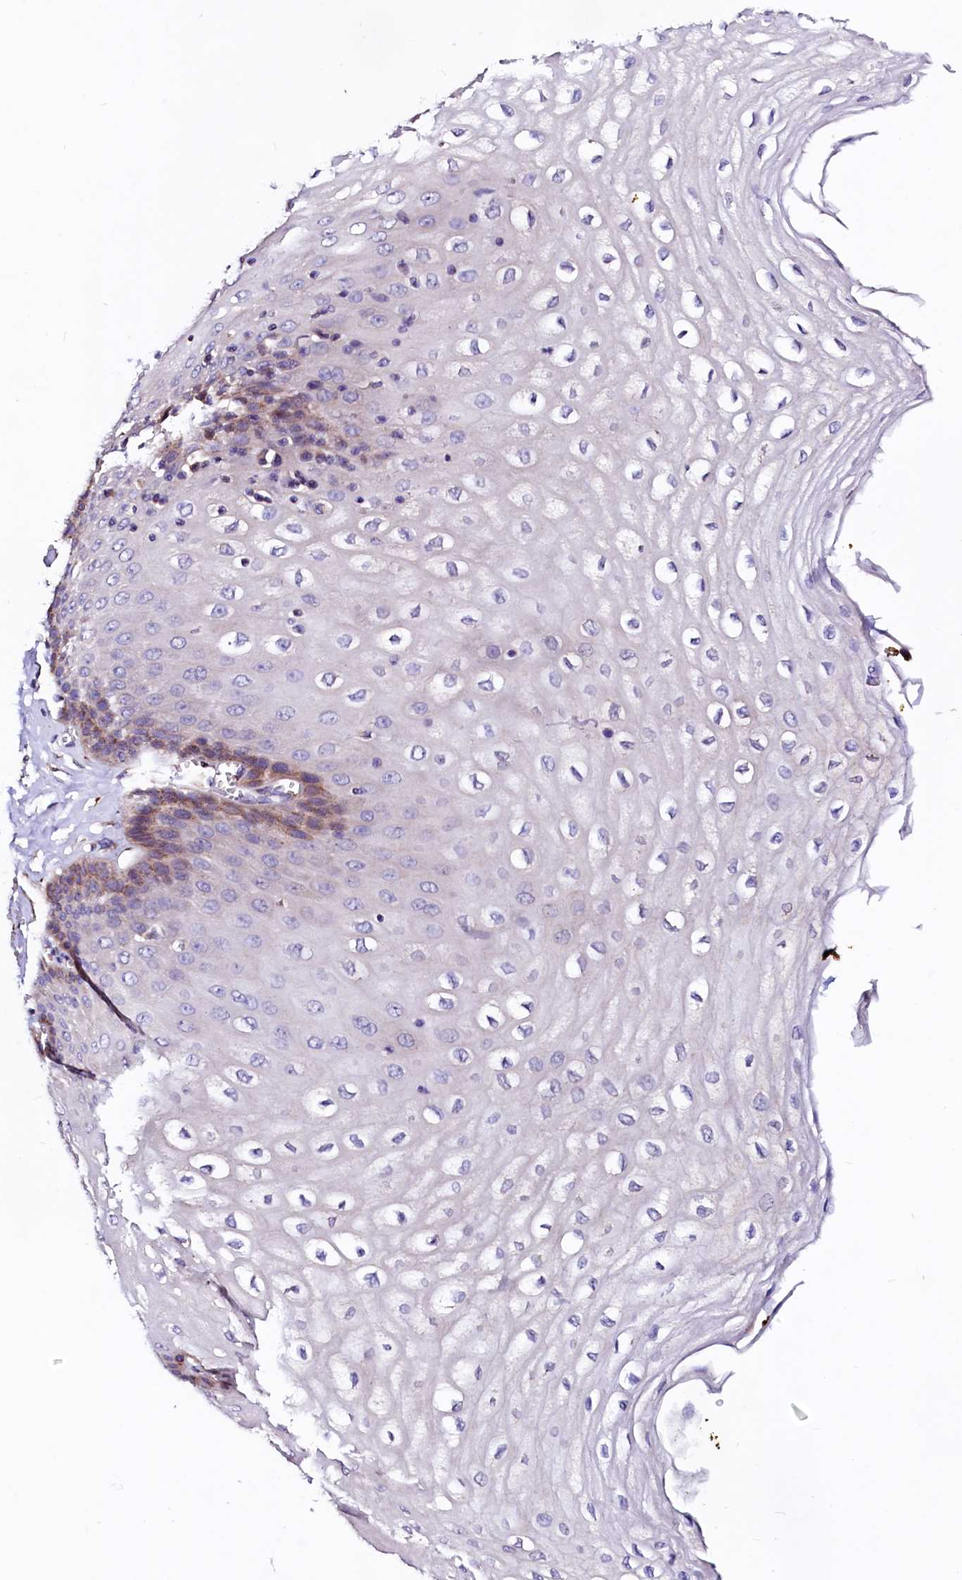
{"staining": {"intensity": "moderate", "quantity": "<25%", "location": "cytoplasmic/membranous"}, "tissue": "esophagus", "cell_type": "Squamous epithelial cells", "image_type": "normal", "snomed": [{"axis": "morphology", "description": "Normal tissue, NOS"}, {"axis": "topography", "description": "Esophagus"}], "caption": "A micrograph of esophagus stained for a protein reveals moderate cytoplasmic/membranous brown staining in squamous epithelial cells. The staining is performed using DAB brown chromogen to label protein expression. The nuclei are counter-stained blue using hematoxylin.", "gene": "LMAN1", "patient": {"sex": "male", "age": 60}}